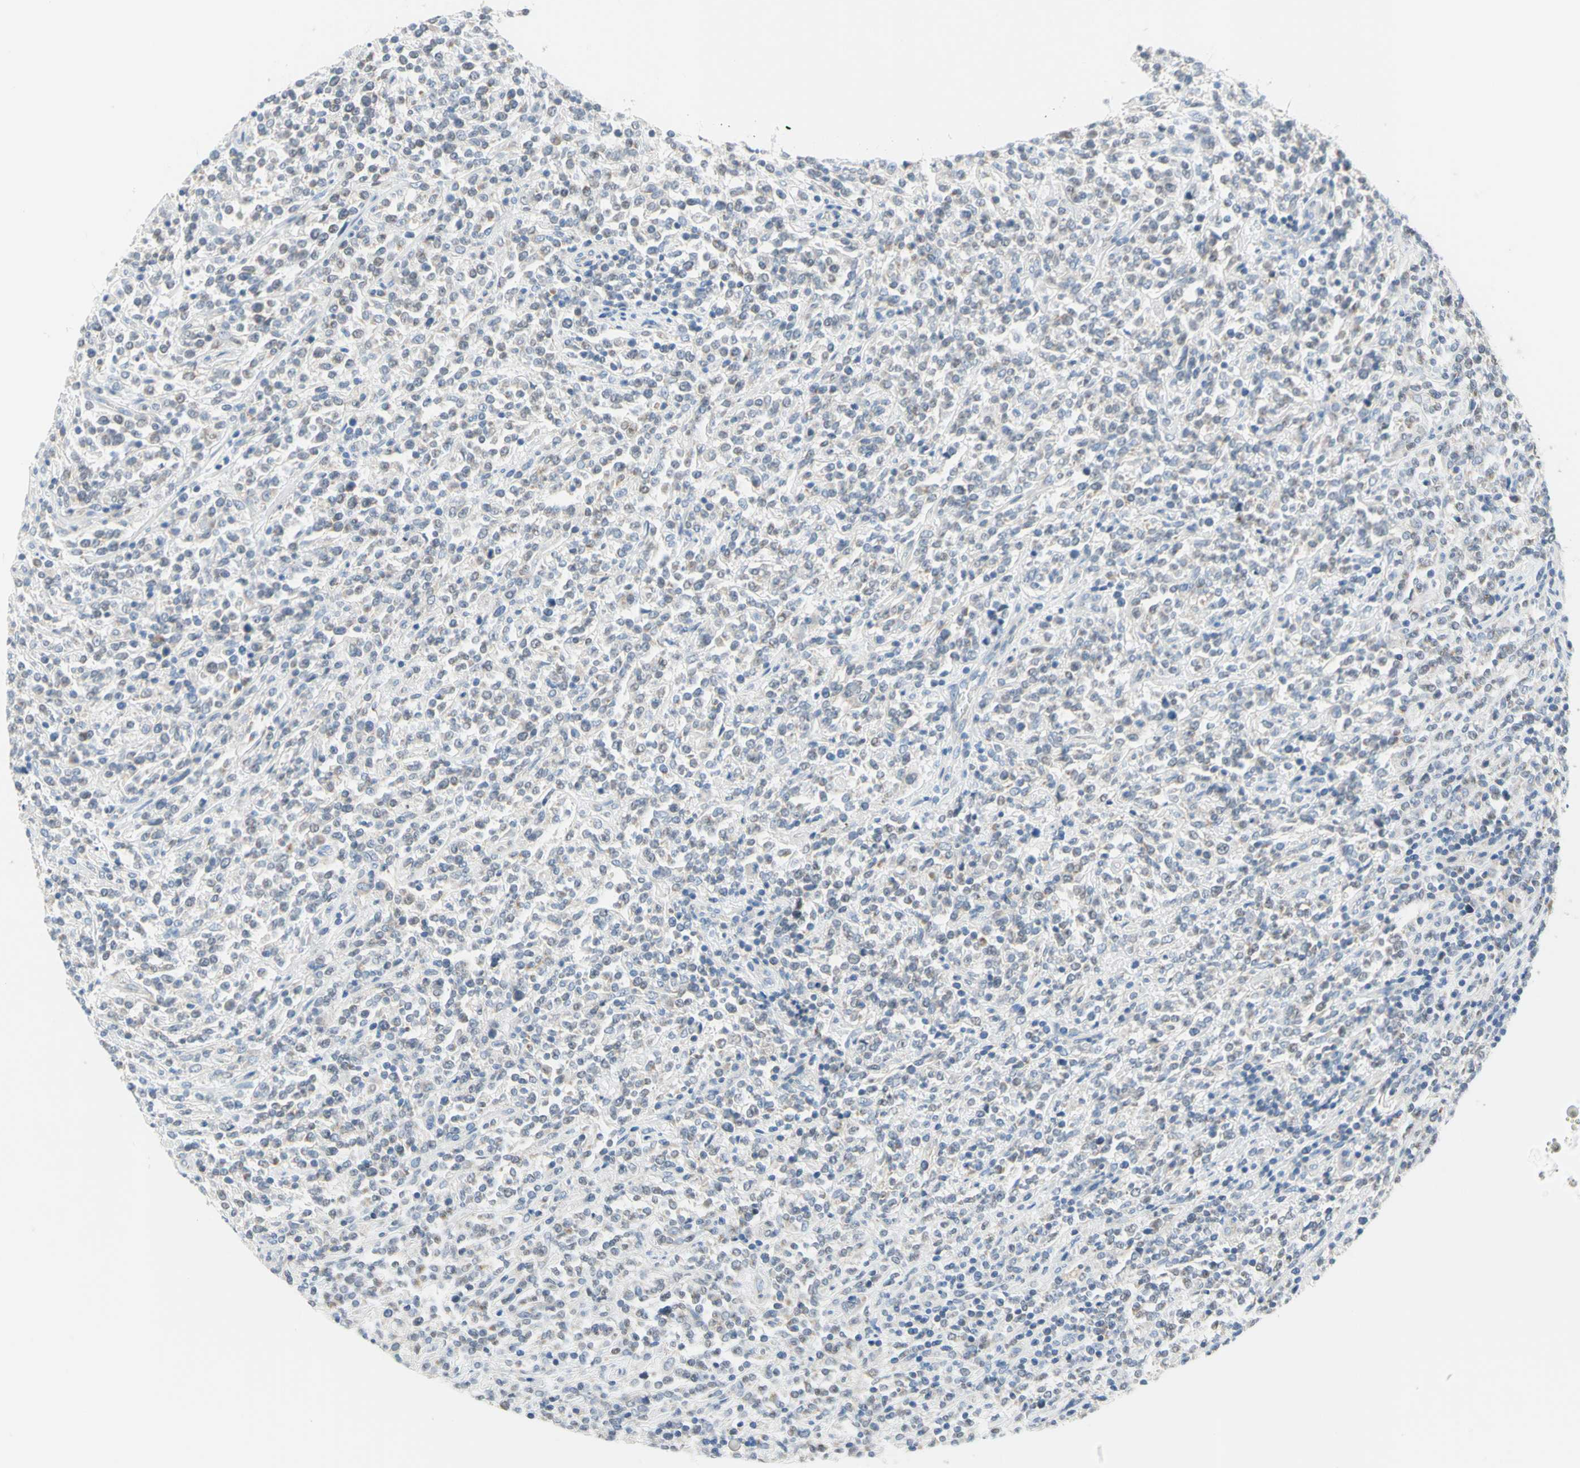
{"staining": {"intensity": "negative", "quantity": "none", "location": "none"}, "tissue": "lymphoma", "cell_type": "Tumor cells", "image_type": "cancer", "snomed": [{"axis": "morphology", "description": "Malignant lymphoma, non-Hodgkin's type, High grade"}, {"axis": "topography", "description": "Soft tissue"}], "caption": "This is an immunohistochemistry (IHC) image of malignant lymphoma, non-Hodgkin's type (high-grade). There is no staining in tumor cells.", "gene": "MFF", "patient": {"sex": "male", "age": 18}}